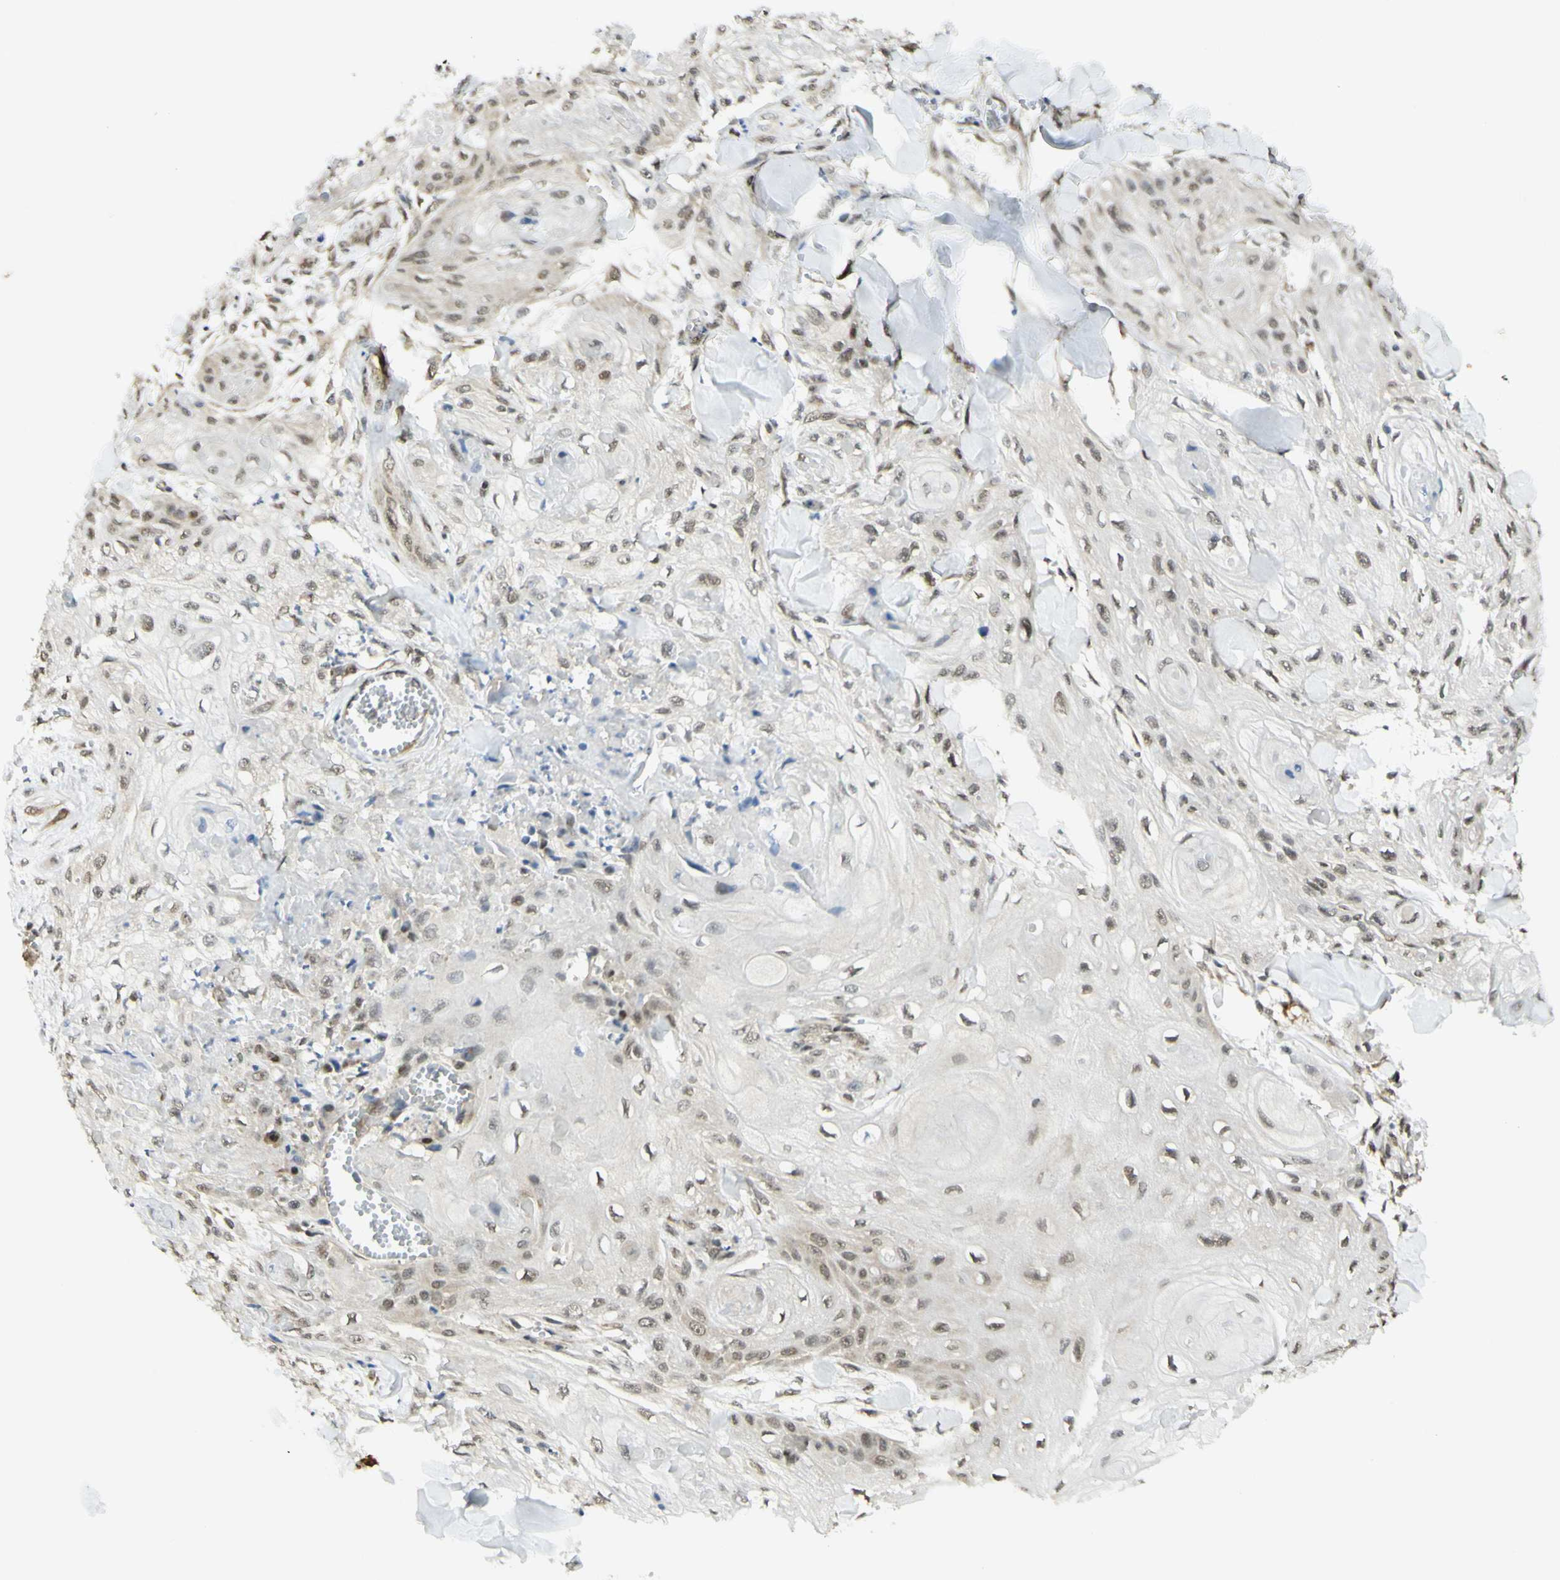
{"staining": {"intensity": "weak", "quantity": ">75%", "location": "nuclear"}, "tissue": "skin cancer", "cell_type": "Tumor cells", "image_type": "cancer", "snomed": [{"axis": "morphology", "description": "Squamous cell carcinoma, NOS"}, {"axis": "topography", "description": "Skin"}], "caption": "The immunohistochemical stain labels weak nuclear staining in tumor cells of squamous cell carcinoma (skin) tissue. Nuclei are stained in blue.", "gene": "DDX1", "patient": {"sex": "male", "age": 74}}